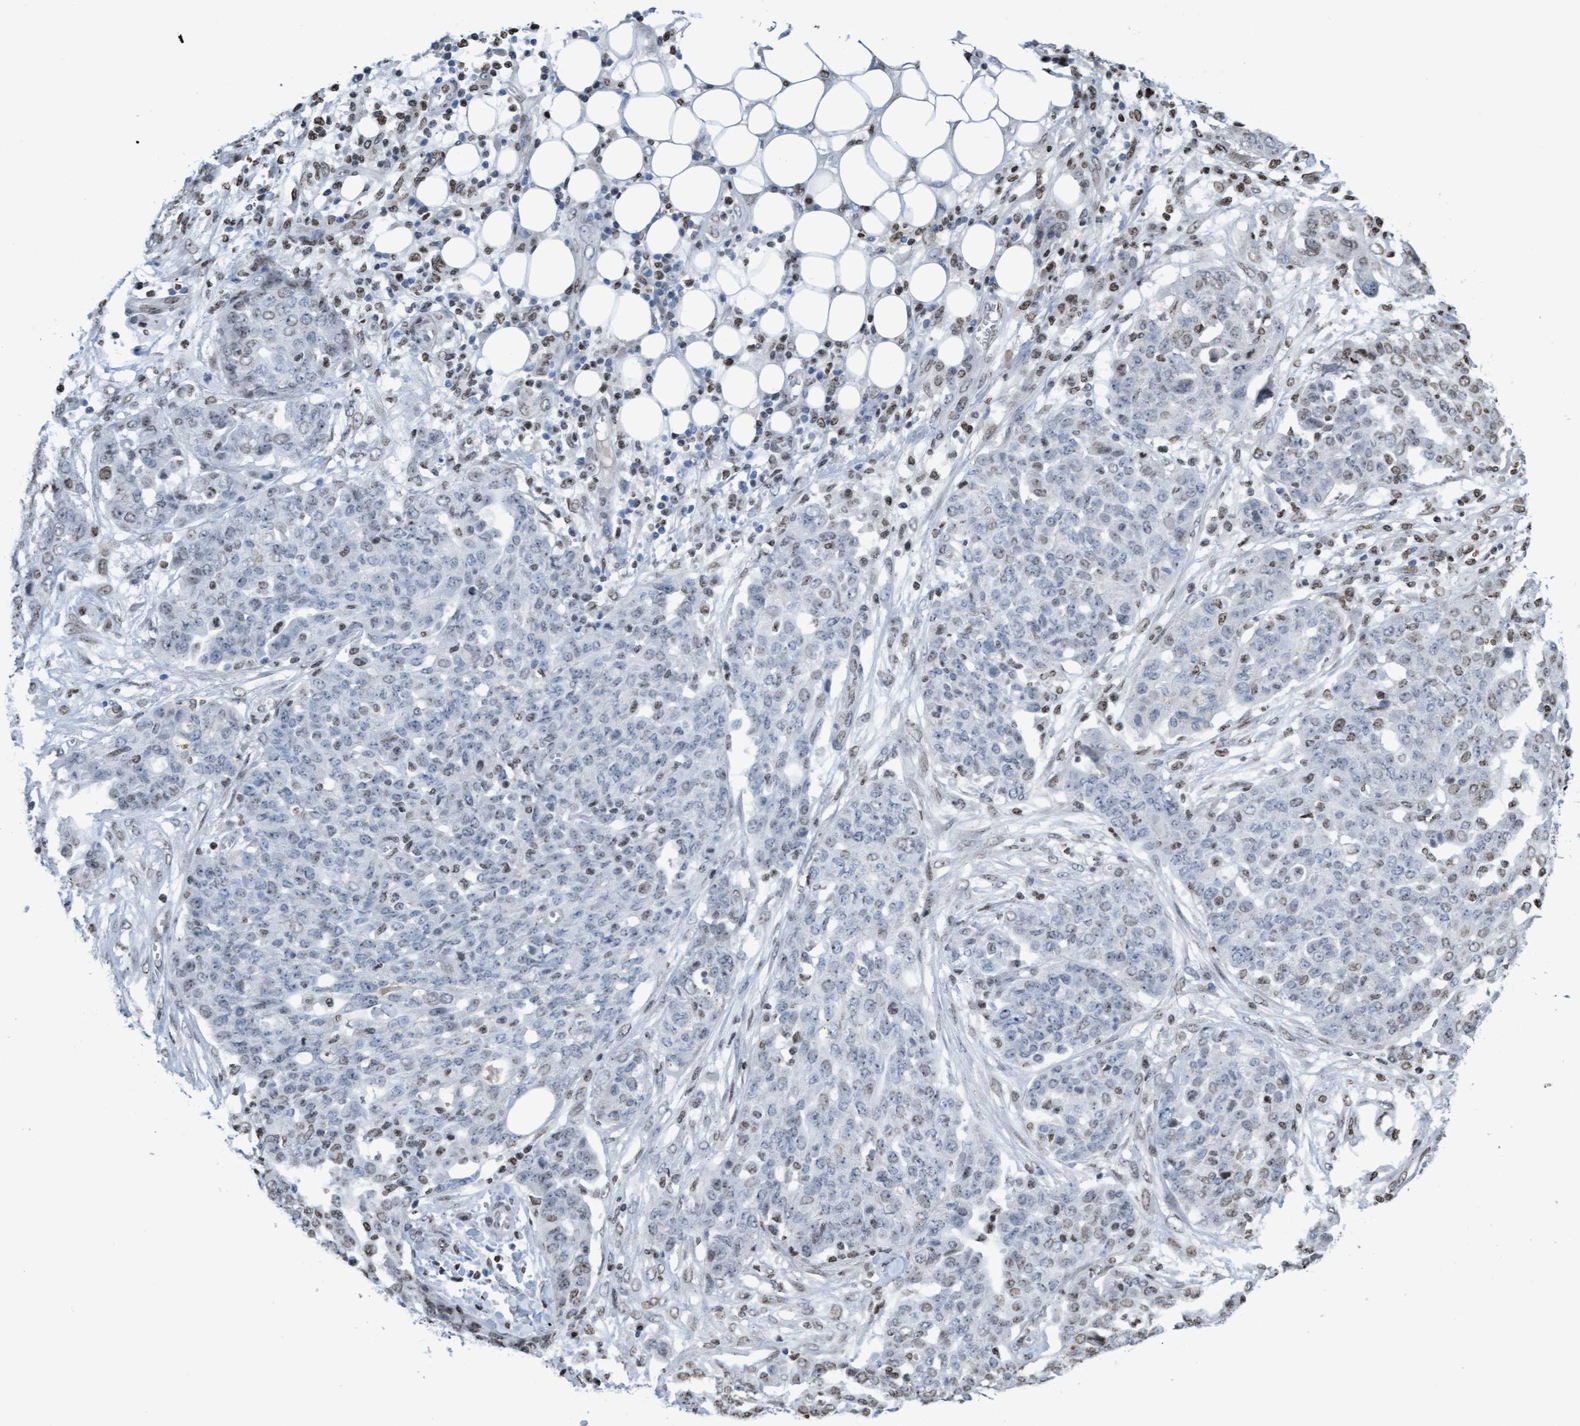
{"staining": {"intensity": "weak", "quantity": "25%-75%", "location": "nuclear"}, "tissue": "ovarian cancer", "cell_type": "Tumor cells", "image_type": "cancer", "snomed": [{"axis": "morphology", "description": "Cystadenocarcinoma, serous, NOS"}, {"axis": "topography", "description": "Soft tissue"}, {"axis": "topography", "description": "Ovary"}], "caption": "Ovarian cancer (serous cystadenocarcinoma) tissue demonstrates weak nuclear expression in approximately 25%-75% of tumor cells, visualized by immunohistochemistry. Nuclei are stained in blue.", "gene": "CBX2", "patient": {"sex": "female", "age": 57}}